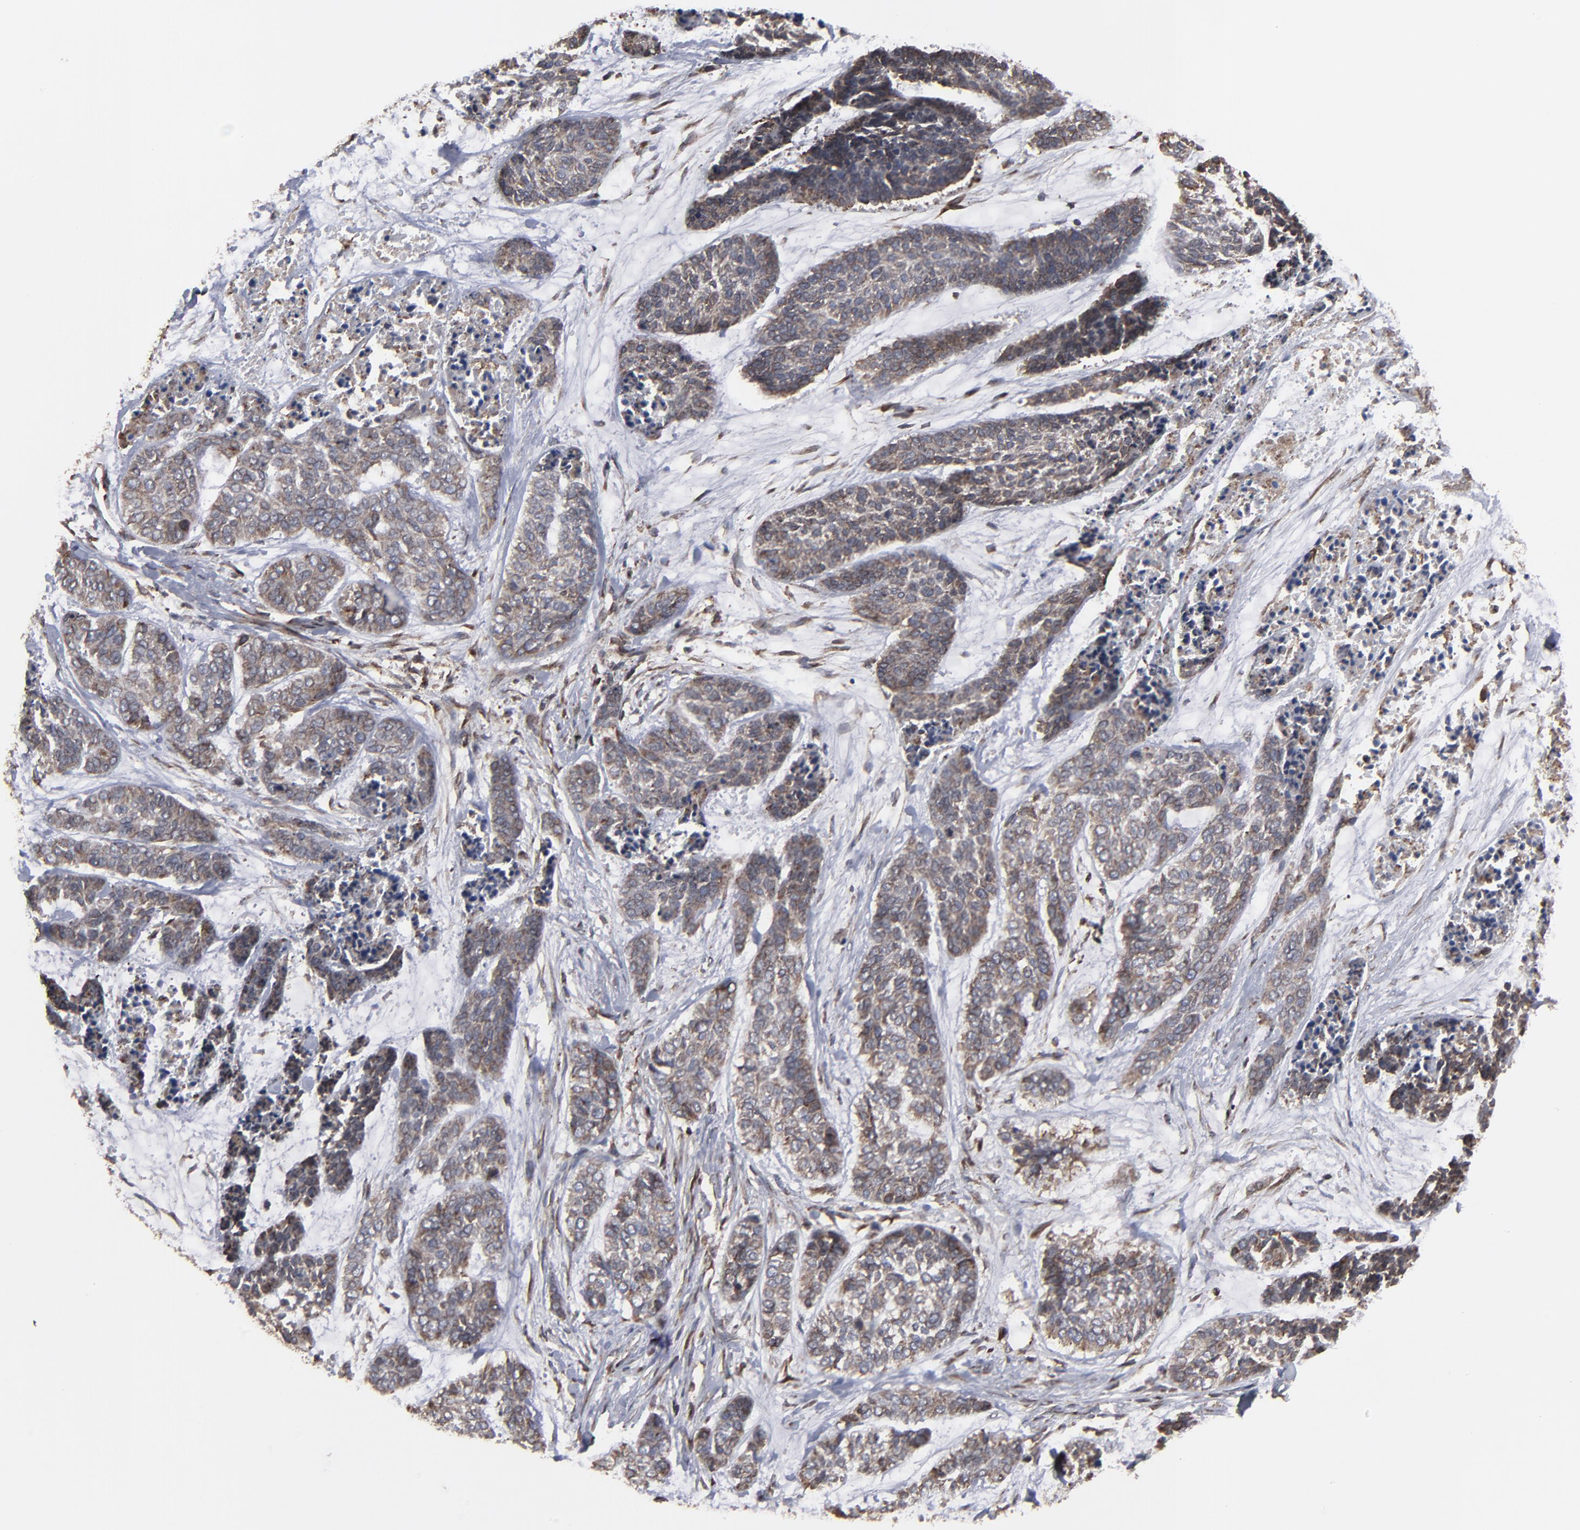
{"staining": {"intensity": "moderate", "quantity": "<25%", "location": "cytoplasmic/membranous"}, "tissue": "skin cancer", "cell_type": "Tumor cells", "image_type": "cancer", "snomed": [{"axis": "morphology", "description": "Basal cell carcinoma"}, {"axis": "topography", "description": "Skin"}], "caption": "Moderate cytoplasmic/membranous positivity for a protein is seen in about <25% of tumor cells of skin cancer using immunohistochemistry.", "gene": "CNIH1", "patient": {"sex": "female", "age": 64}}